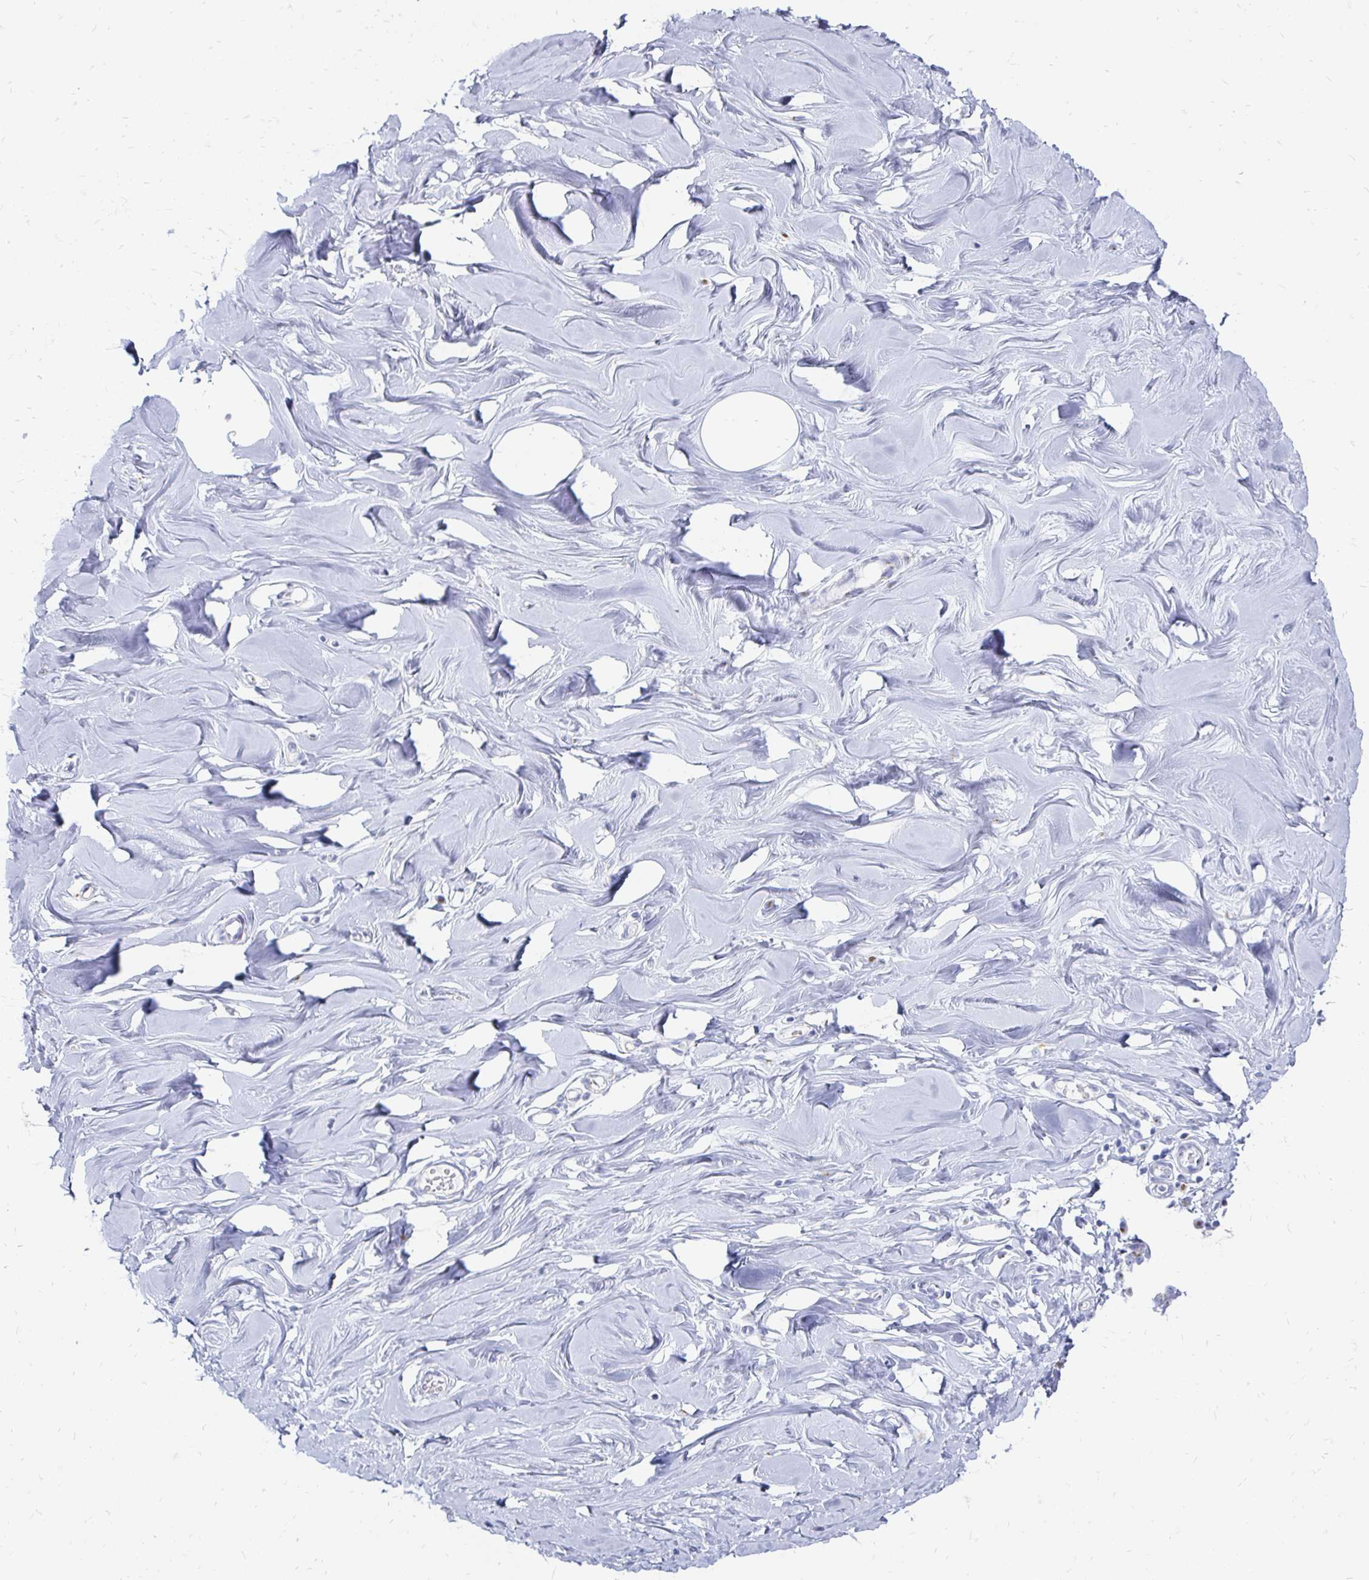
{"staining": {"intensity": "negative", "quantity": "none", "location": "none"}, "tissue": "breast", "cell_type": "Adipocytes", "image_type": "normal", "snomed": [{"axis": "morphology", "description": "Normal tissue, NOS"}, {"axis": "topography", "description": "Breast"}], "caption": "Protein analysis of normal breast exhibits no significant staining in adipocytes.", "gene": "PAGE4", "patient": {"sex": "female", "age": 27}}